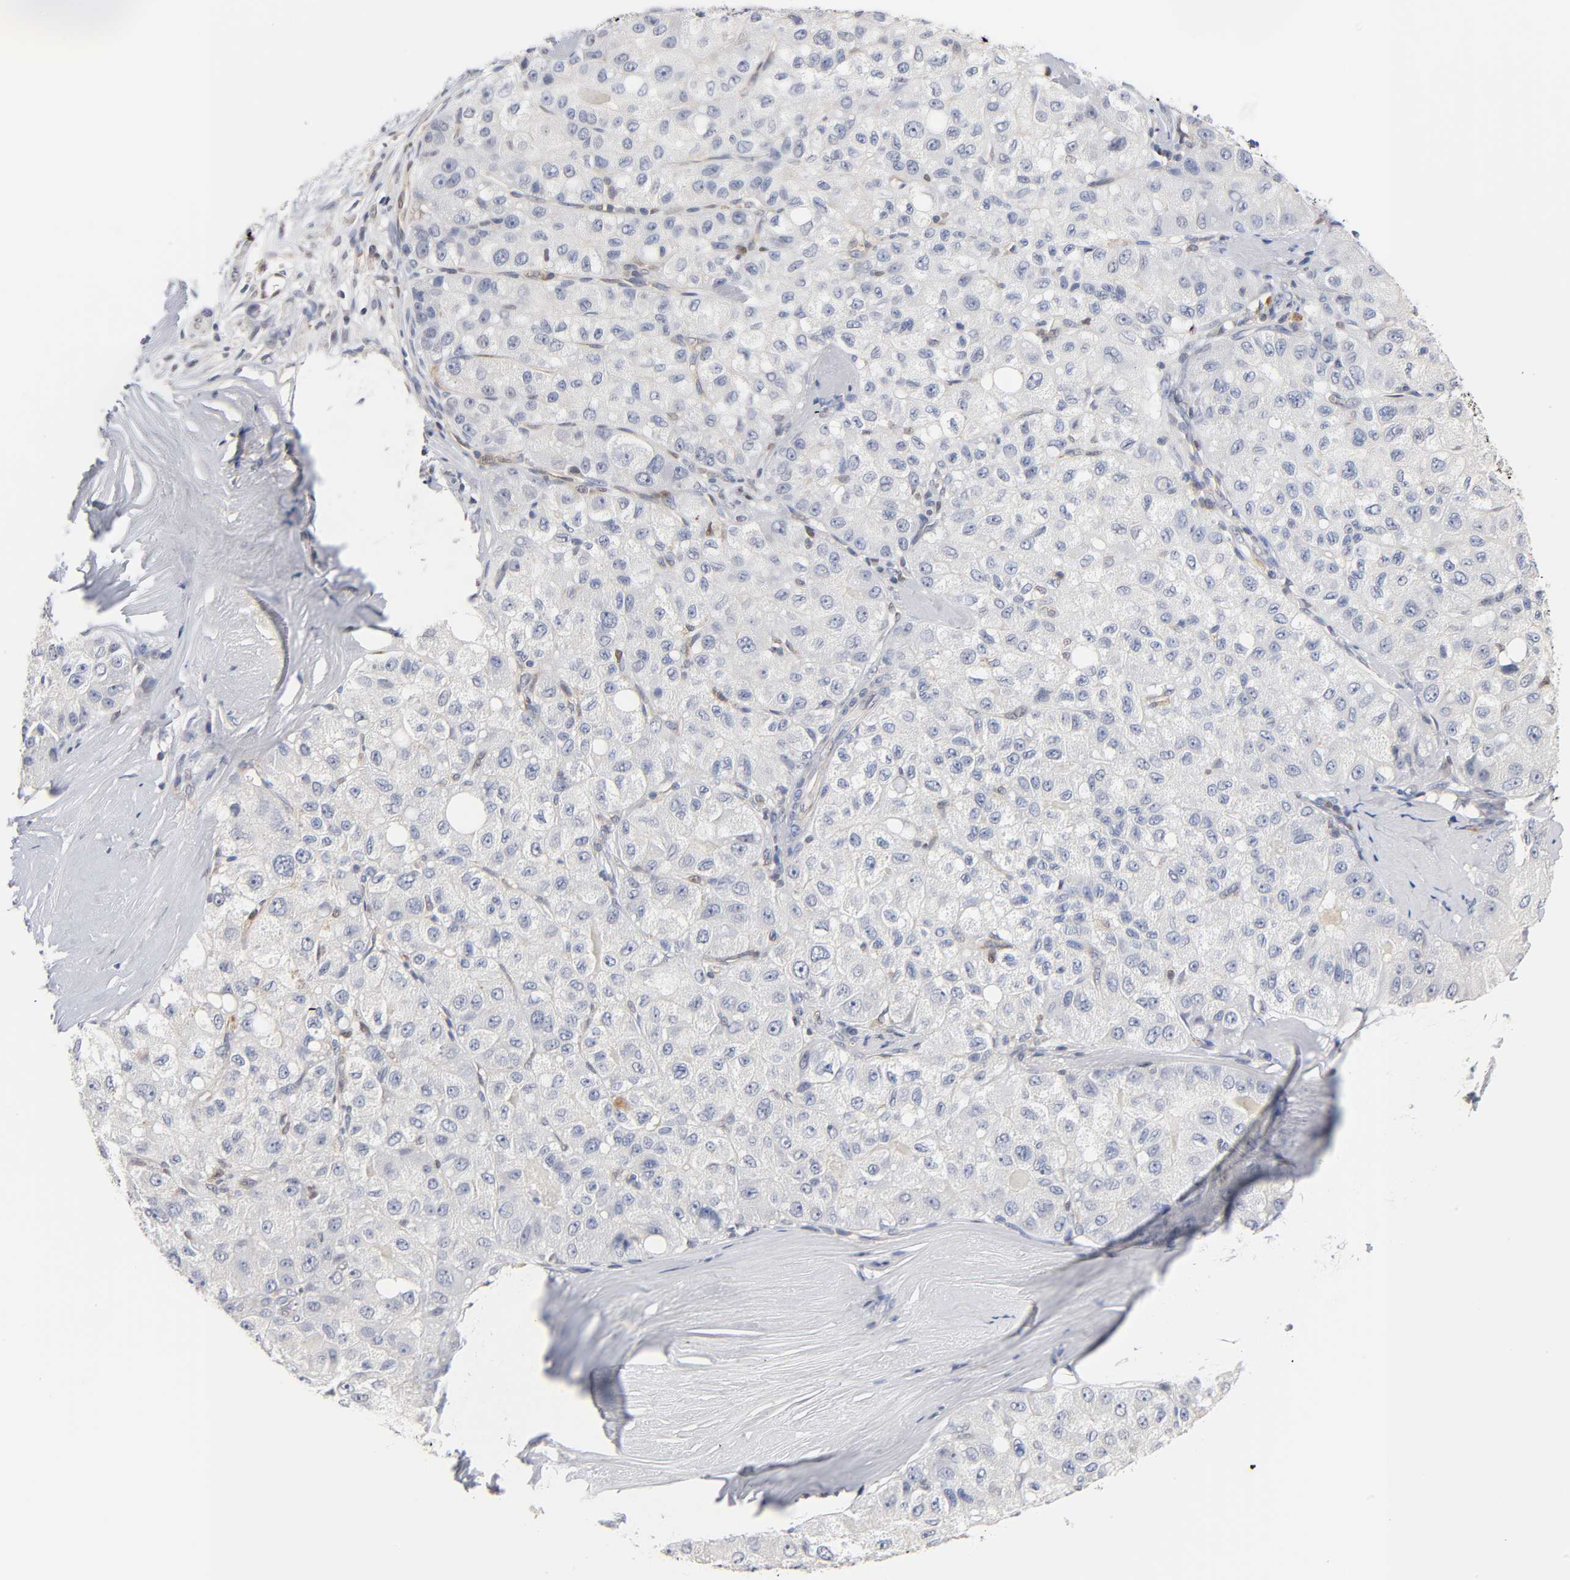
{"staining": {"intensity": "negative", "quantity": "none", "location": "none"}, "tissue": "liver cancer", "cell_type": "Tumor cells", "image_type": "cancer", "snomed": [{"axis": "morphology", "description": "Carcinoma, Hepatocellular, NOS"}, {"axis": "topography", "description": "Liver"}], "caption": "Liver cancer (hepatocellular carcinoma) was stained to show a protein in brown. There is no significant staining in tumor cells. (Brightfield microscopy of DAB immunohistochemistry (IHC) at high magnification).", "gene": "NFATC1", "patient": {"sex": "male", "age": 80}}